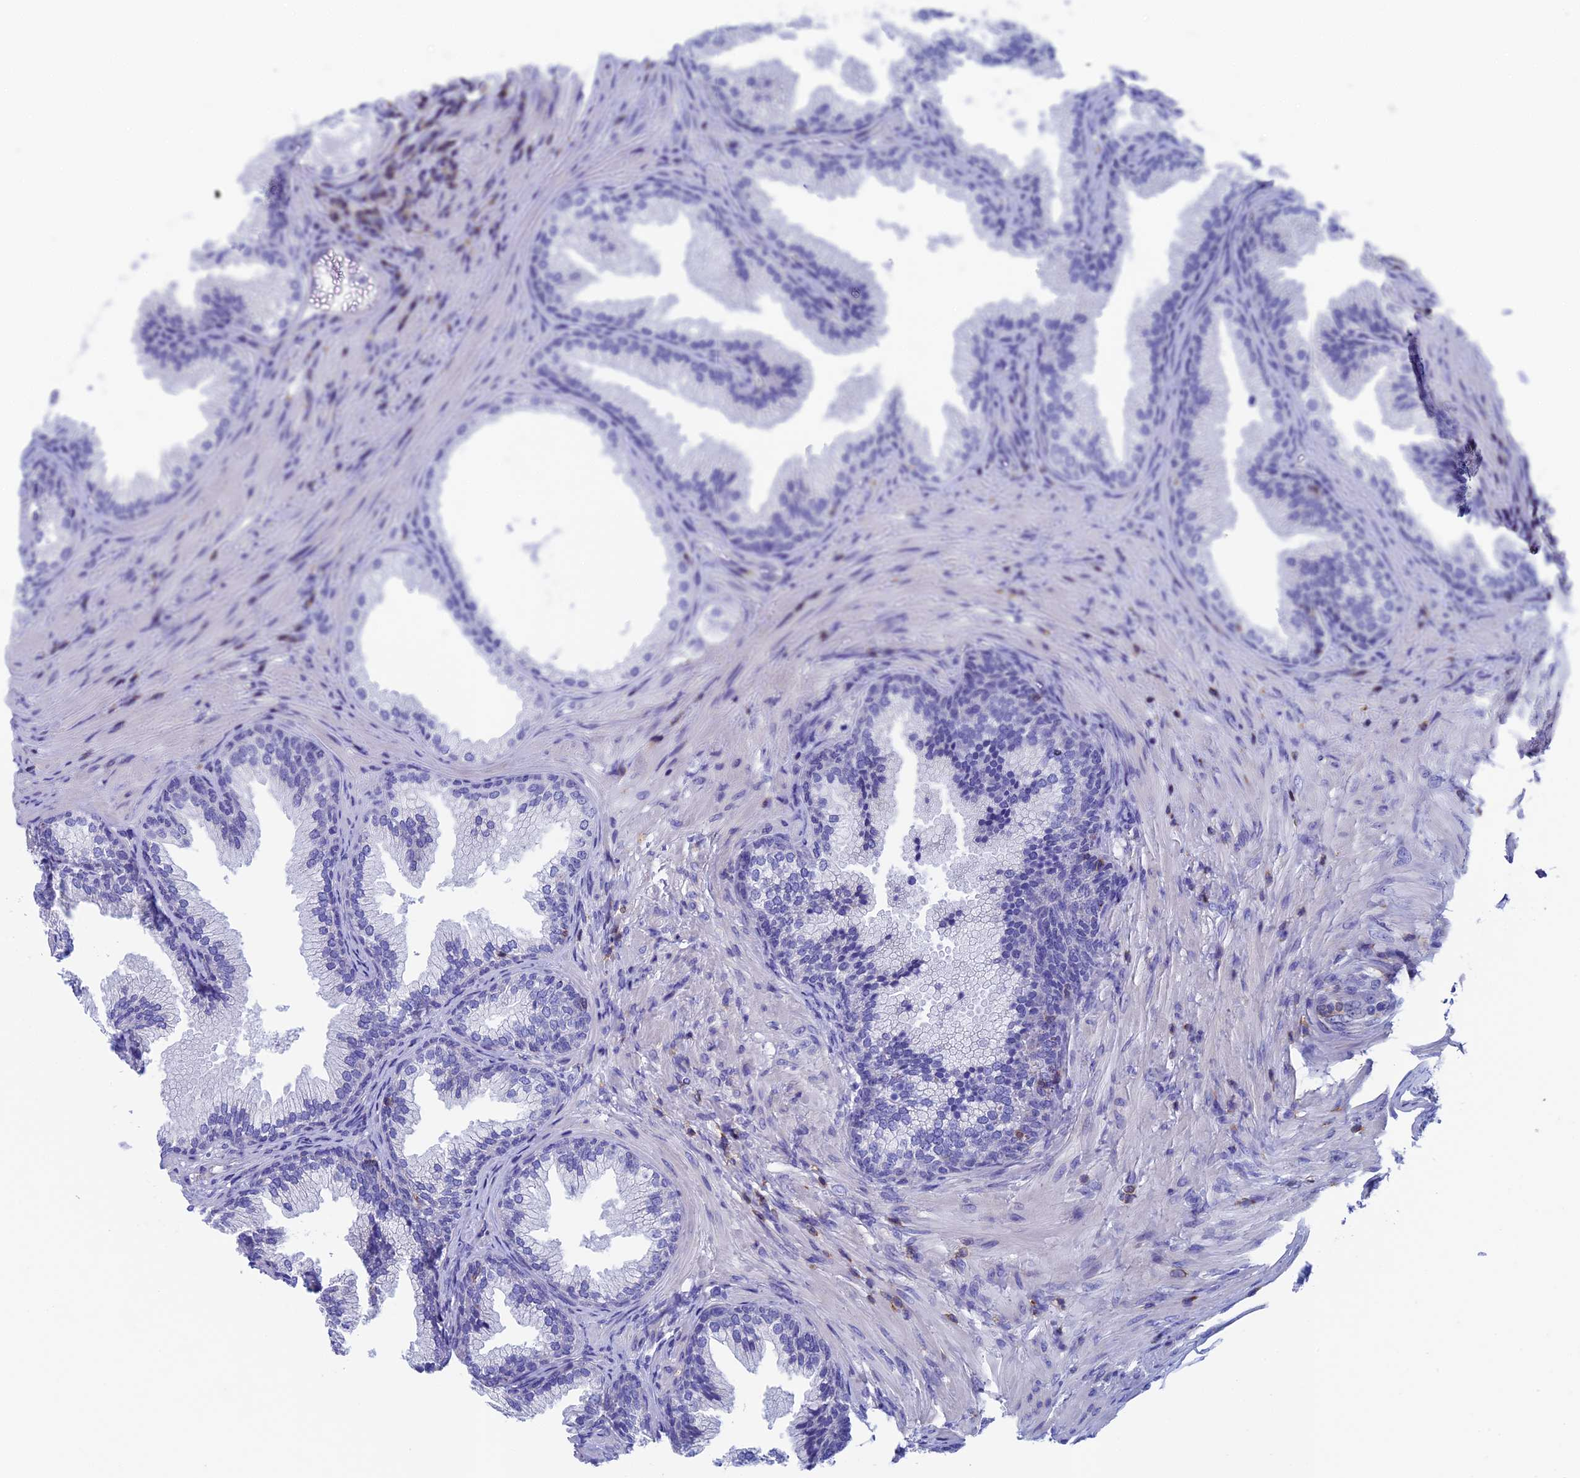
{"staining": {"intensity": "negative", "quantity": "none", "location": "none"}, "tissue": "prostate", "cell_type": "Glandular cells", "image_type": "normal", "snomed": [{"axis": "morphology", "description": "Normal tissue, NOS"}, {"axis": "topography", "description": "Prostate"}], "caption": "DAB immunohistochemical staining of benign human prostate displays no significant expression in glandular cells.", "gene": "SEPTIN1", "patient": {"sex": "male", "age": 76}}